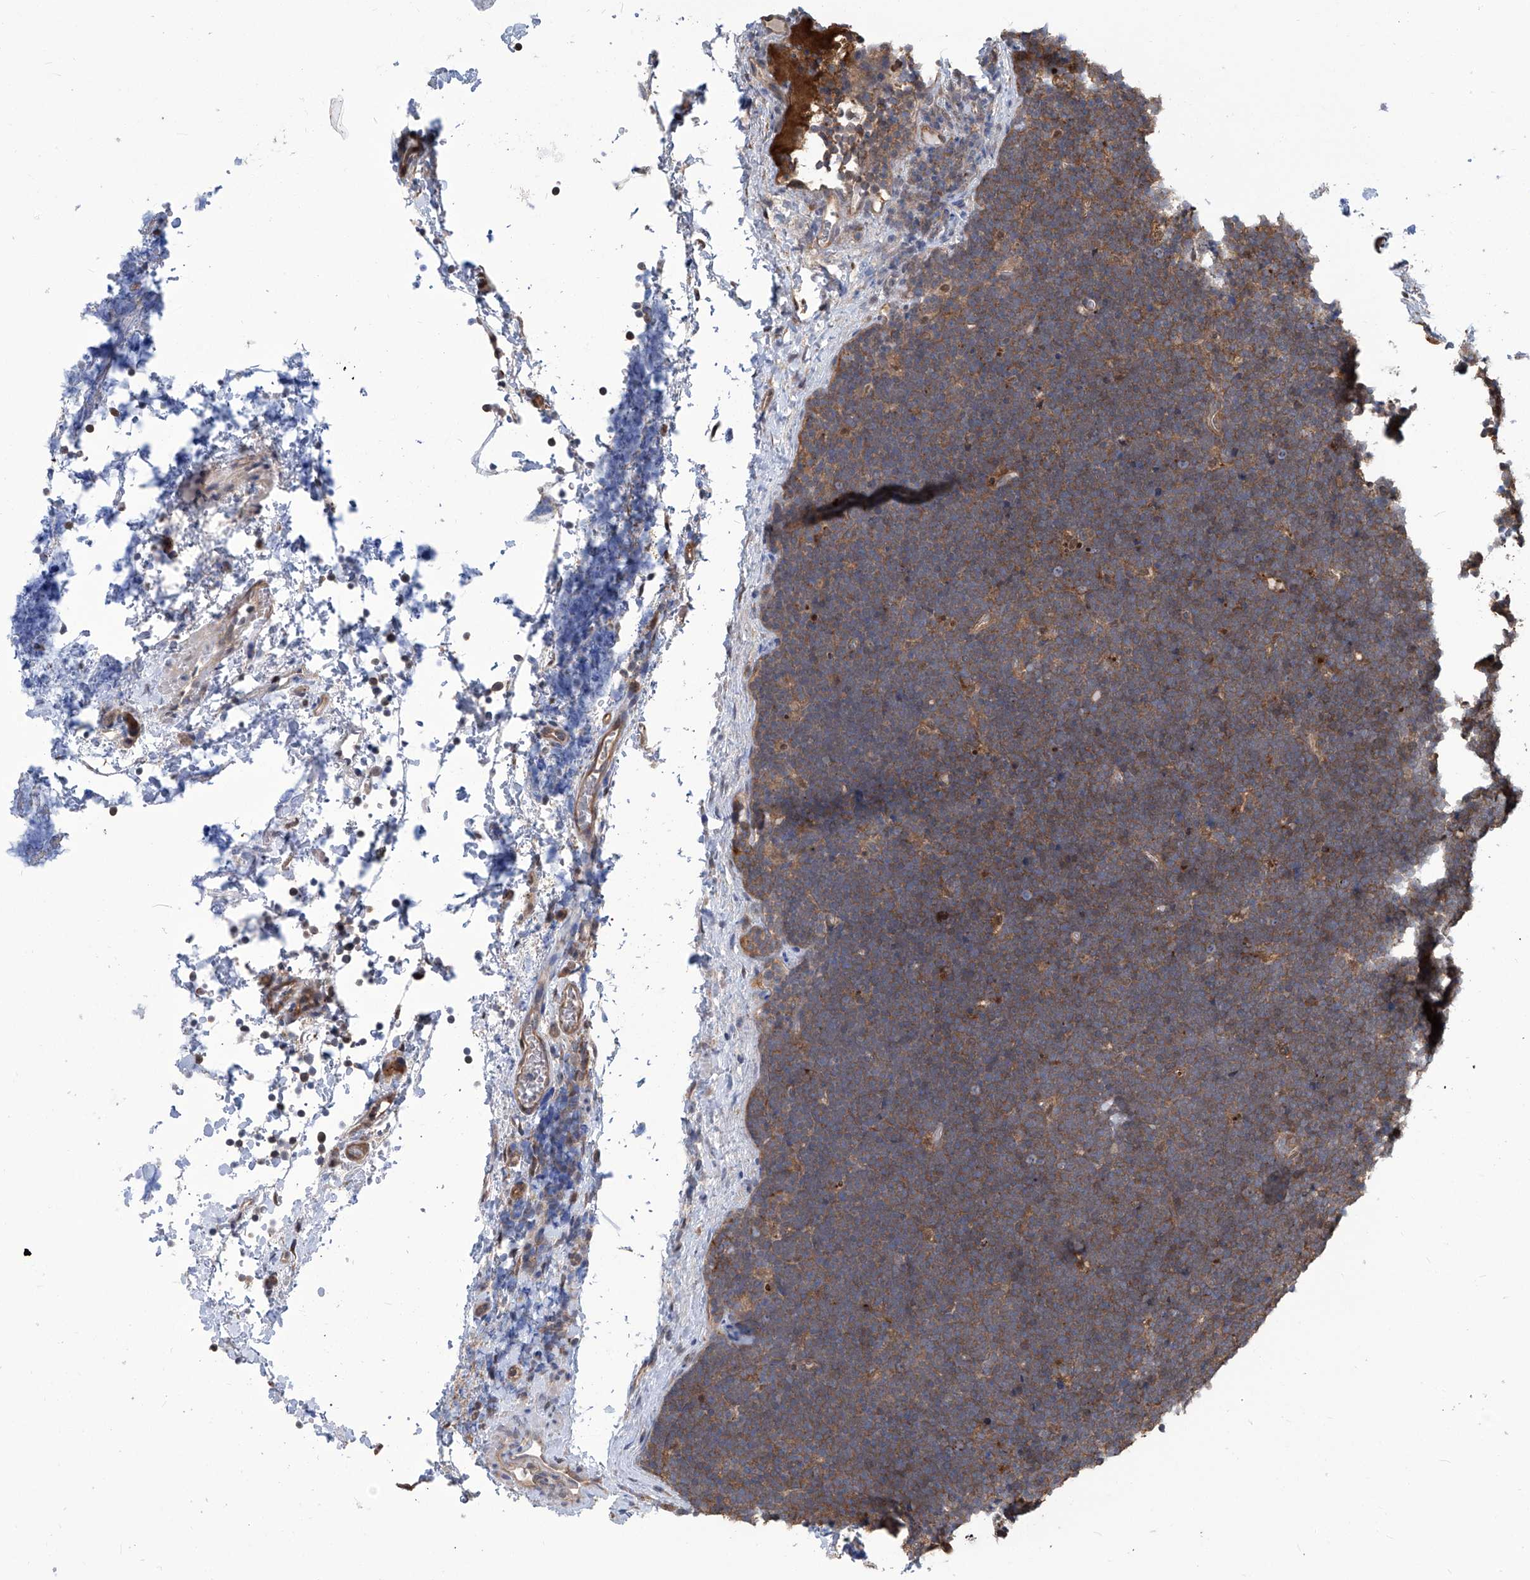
{"staining": {"intensity": "weak", "quantity": ">75%", "location": "cytoplasmic/membranous"}, "tissue": "lymphoma", "cell_type": "Tumor cells", "image_type": "cancer", "snomed": [{"axis": "morphology", "description": "Malignant lymphoma, non-Hodgkin's type, High grade"}, {"axis": "topography", "description": "Lymph node"}], "caption": "High-grade malignant lymphoma, non-Hodgkin's type stained for a protein (brown) exhibits weak cytoplasmic/membranous positive expression in about >75% of tumor cells.", "gene": "PSMB1", "patient": {"sex": "male", "age": 13}}